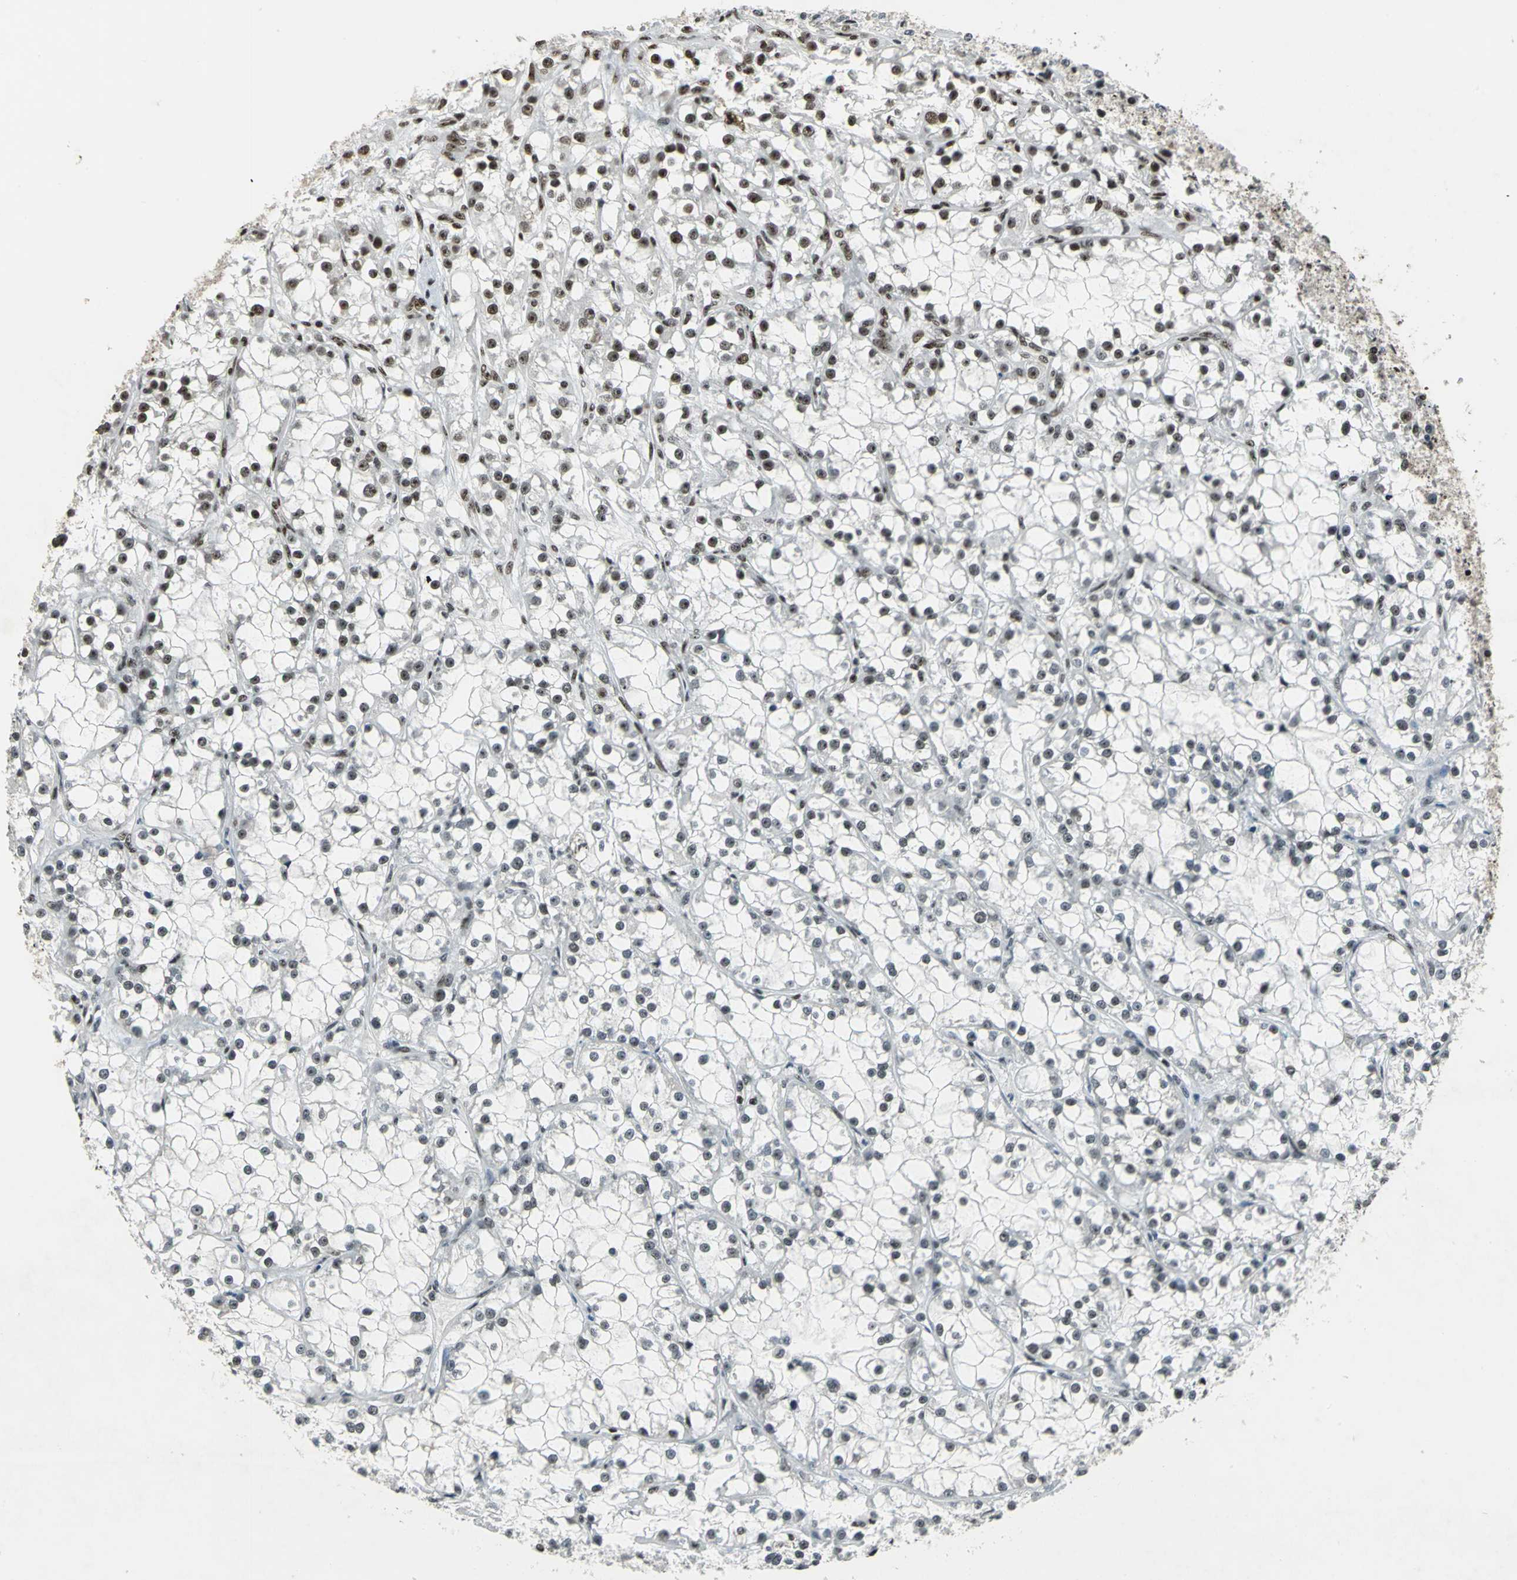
{"staining": {"intensity": "weak", "quantity": "<25%", "location": "nuclear"}, "tissue": "renal cancer", "cell_type": "Tumor cells", "image_type": "cancer", "snomed": [{"axis": "morphology", "description": "Adenocarcinoma, NOS"}, {"axis": "topography", "description": "Kidney"}], "caption": "DAB immunohistochemical staining of human renal adenocarcinoma shows no significant expression in tumor cells.", "gene": "UBTF", "patient": {"sex": "female", "age": 52}}